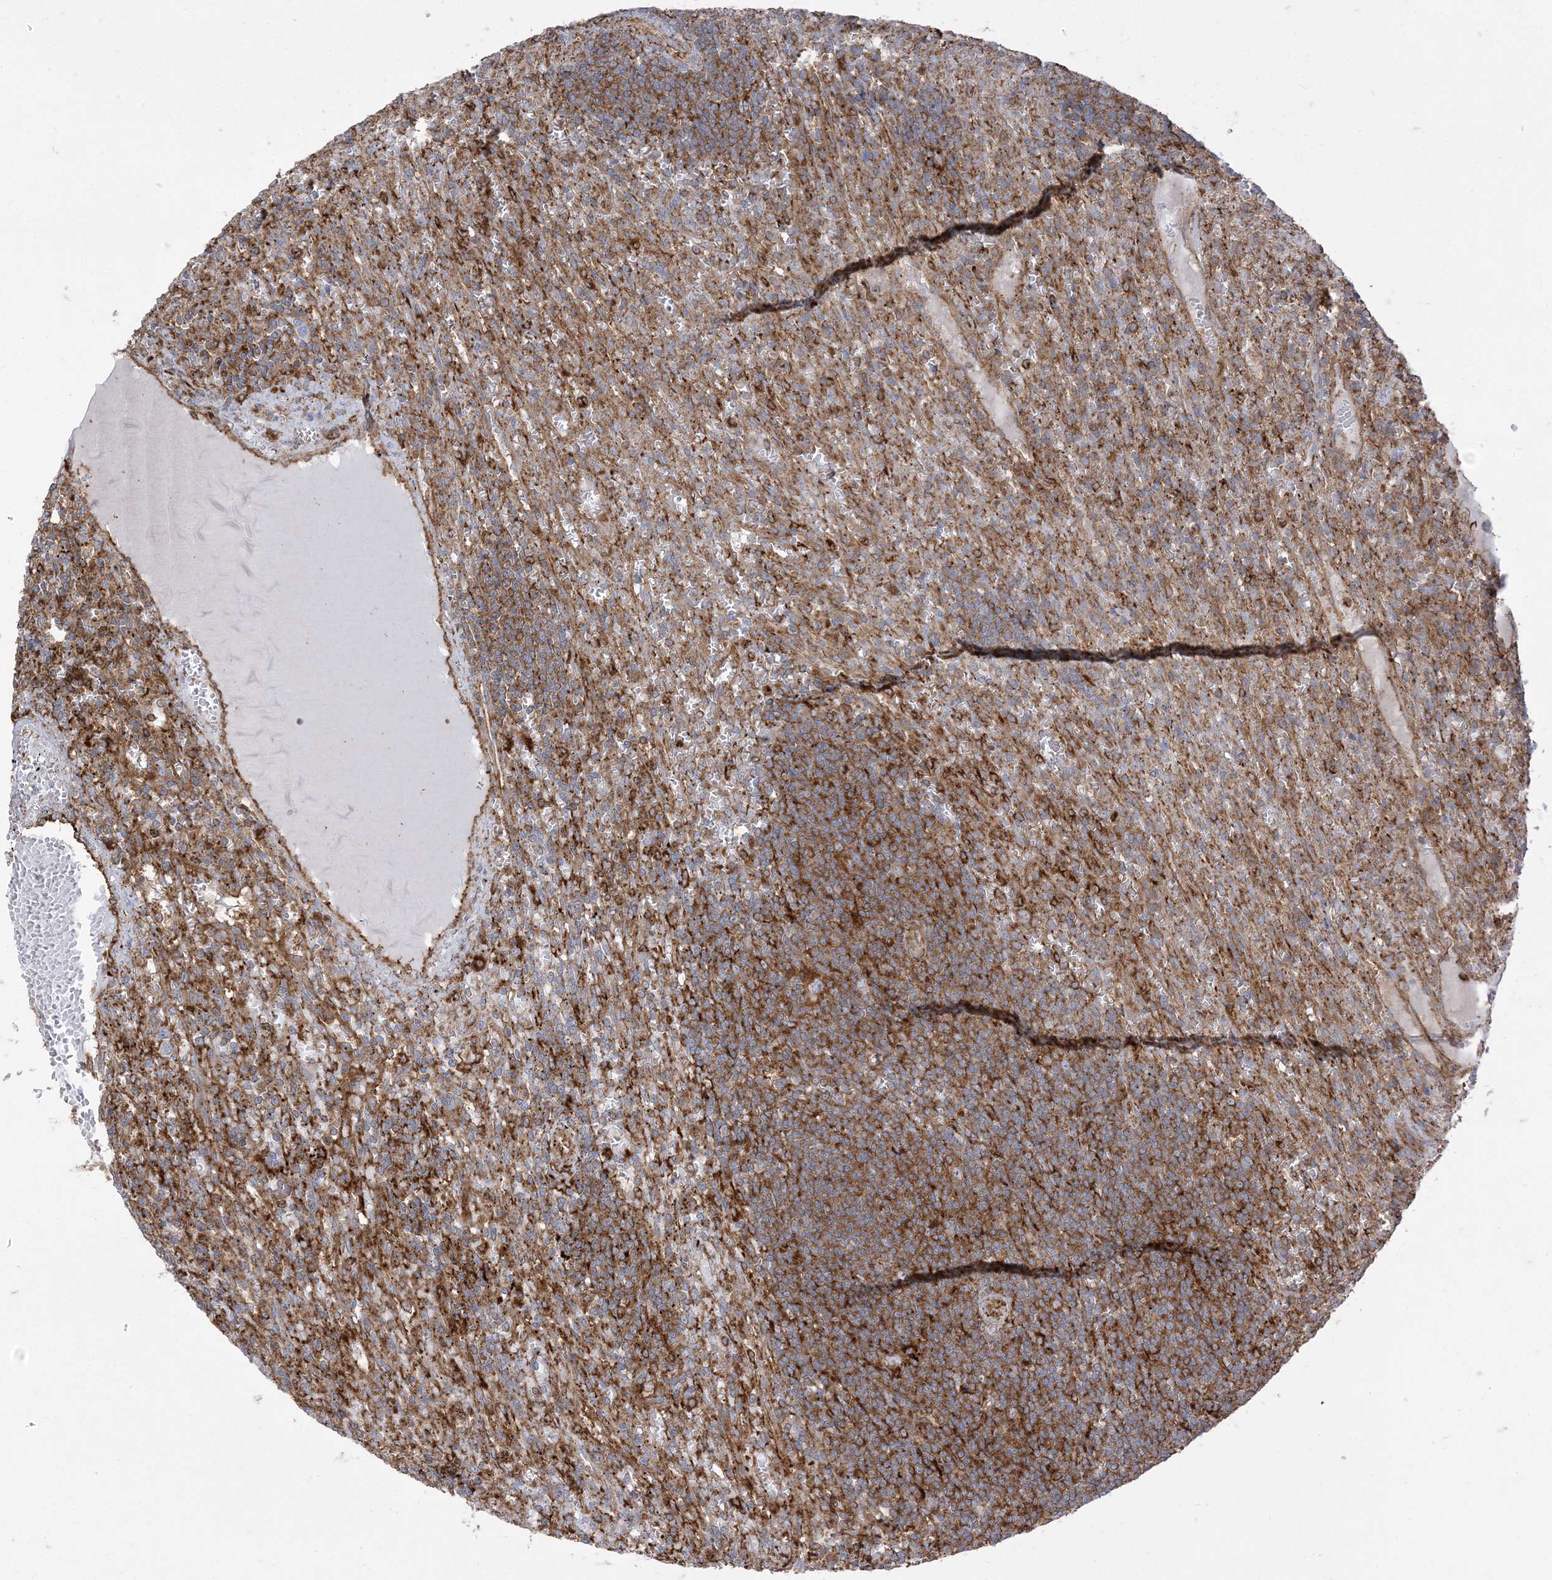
{"staining": {"intensity": "moderate", "quantity": ">75%", "location": "cytoplasmic/membranous"}, "tissue": "lymphoma", "cell_type": "Tumor cells", "image_type": "cancer", "snomed": [{"axis": "morphology", "description": "Malignant lymphoma, non-Hodgkin's type, Low grade"}, {"axis": "topography", "description": "Spleen"}], "caption": "This histopathology image reveals malignant lymphoma, non-Hodgkin's type (low-grade) stained with immunohistochemistry (IHC) to label a protein in brown. The cytoplasmic/membranous of tumor cells show moderate positivity for the protein. Nuclei are counter-stained blue.", "gene": "DERL3", "patient": {"sex": "male", "age": 76}}